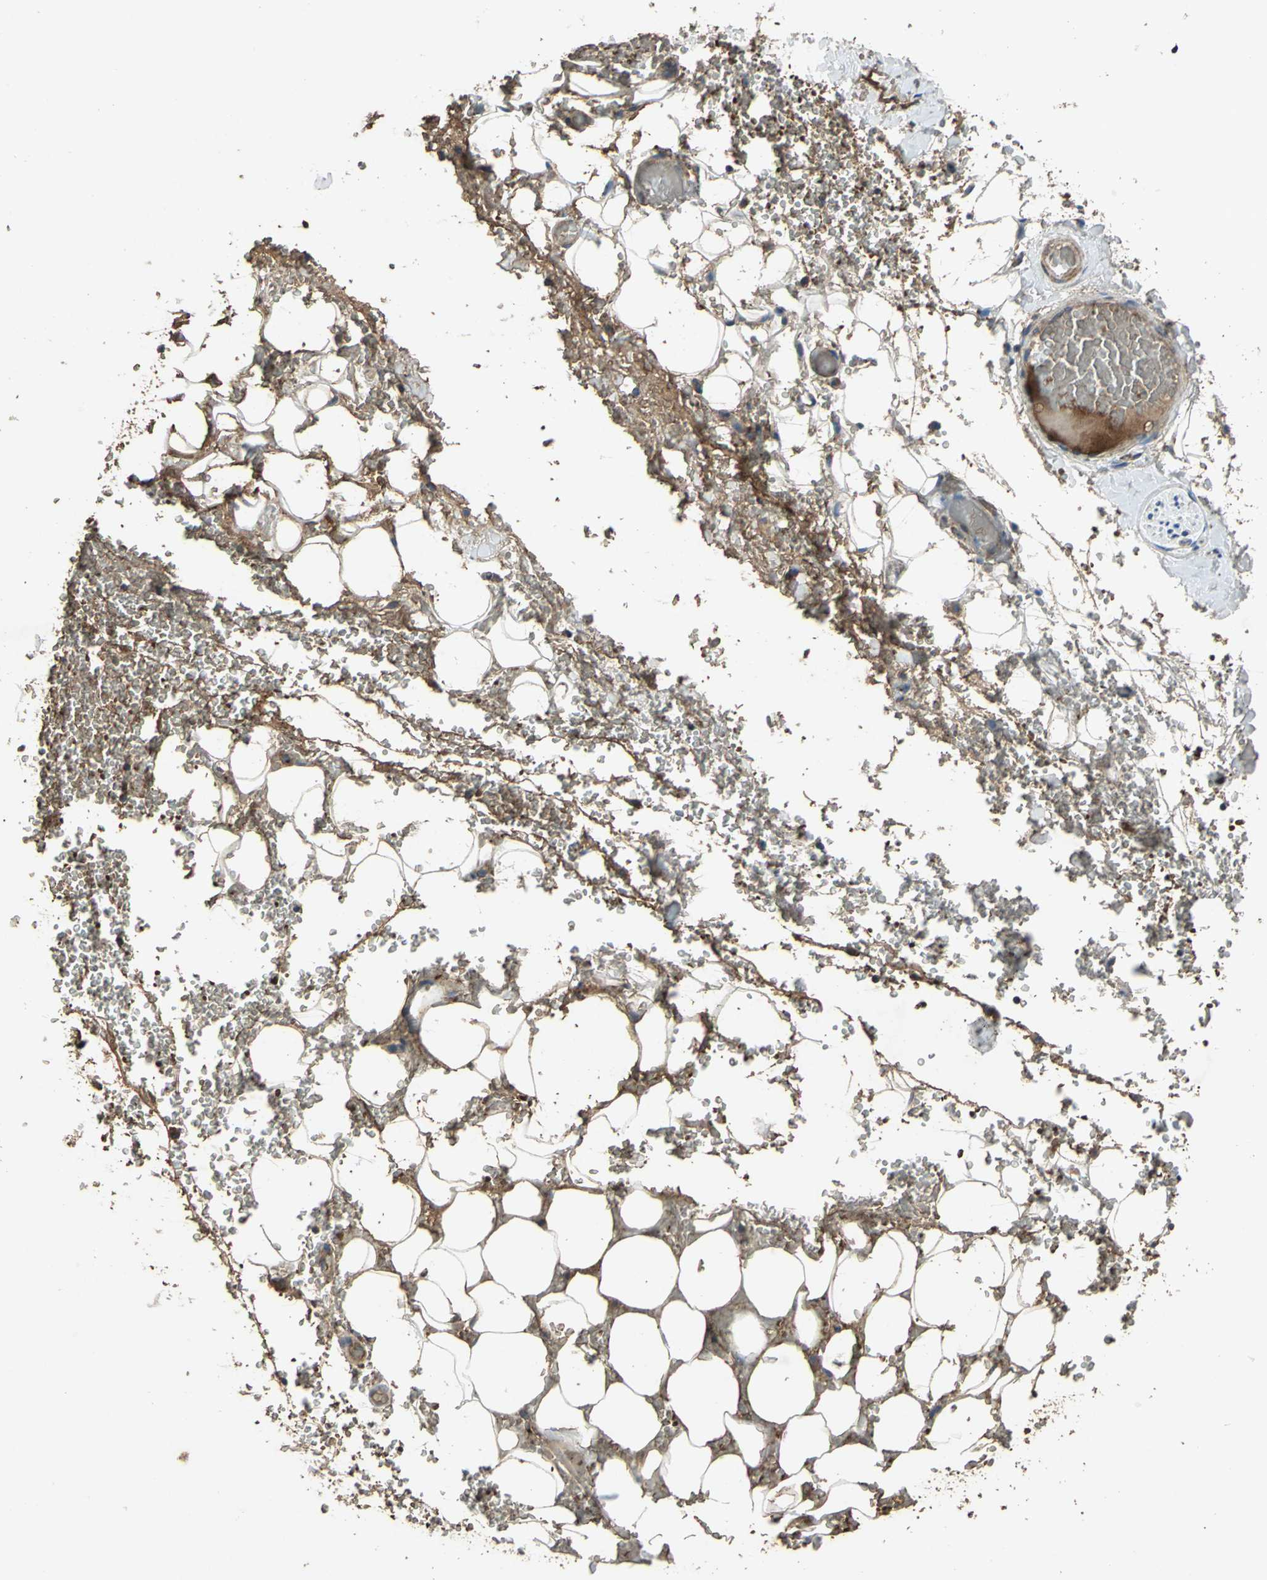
{"staining": {"intensity": "weak", "quantity": ">75%", "location": "cytoplasmic/membranous"}, "tissue": "adipose tissue", "cell_type": "Adipocytes", "image_type": "normal", "snomed": [{"axis": "morphology", "description": "Normal tissue, NOS"}, {"axis": "morphology", "description": "Inflammation, NOS"}, {"axis": "topography", "description": "Breast"}], "caption": "Protein expression analysis of normal adipose tissue demonstrates weak cytoplasmic/membranous positivity in approximately >75% of adipocytes. Immunohistochemistry stains the protein of interest in brown and the nuclei are stained blue.", "gene": "POLRMT", "patient": {"sex": "female", "age": 65}}